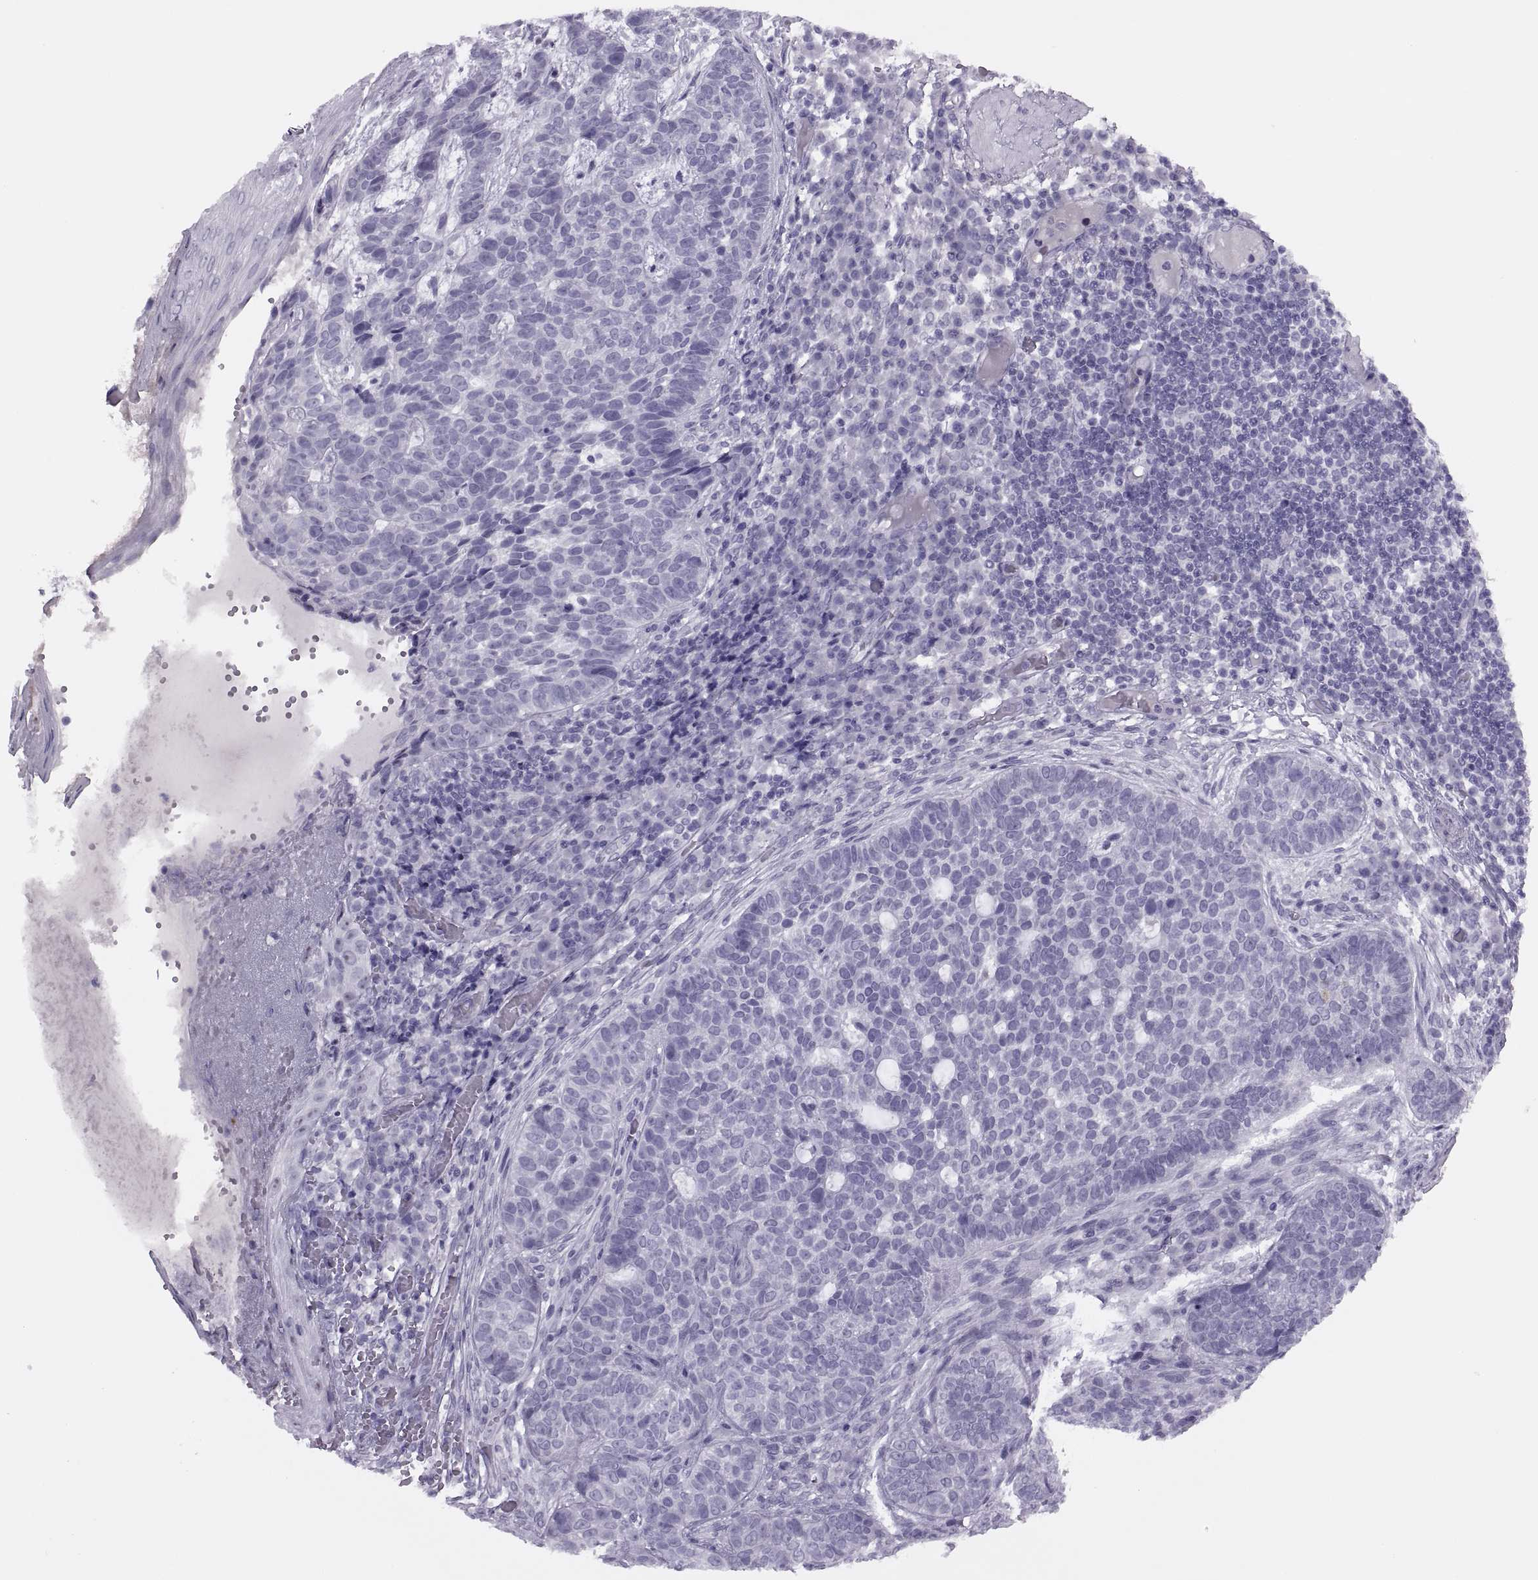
{"staining": {"intensity": "negative", "quantity": "none", "location": "none"}, "tissue": "skin cancer", "cell_type": "Tumor cells", "image_type": "cancer", "snomed": [{"axis": "morphology", "description": "Basal cell carcinoma"}, {"axis": "topography", "description": "Skin"}], "caption": "A photomicrograph of skin cancer (basal cell carcinoma) stained for a protein exhibits no brown staining in tumor cells.", "gene": "FAM24A", "patient": {"sex": "female", "age": 69}}